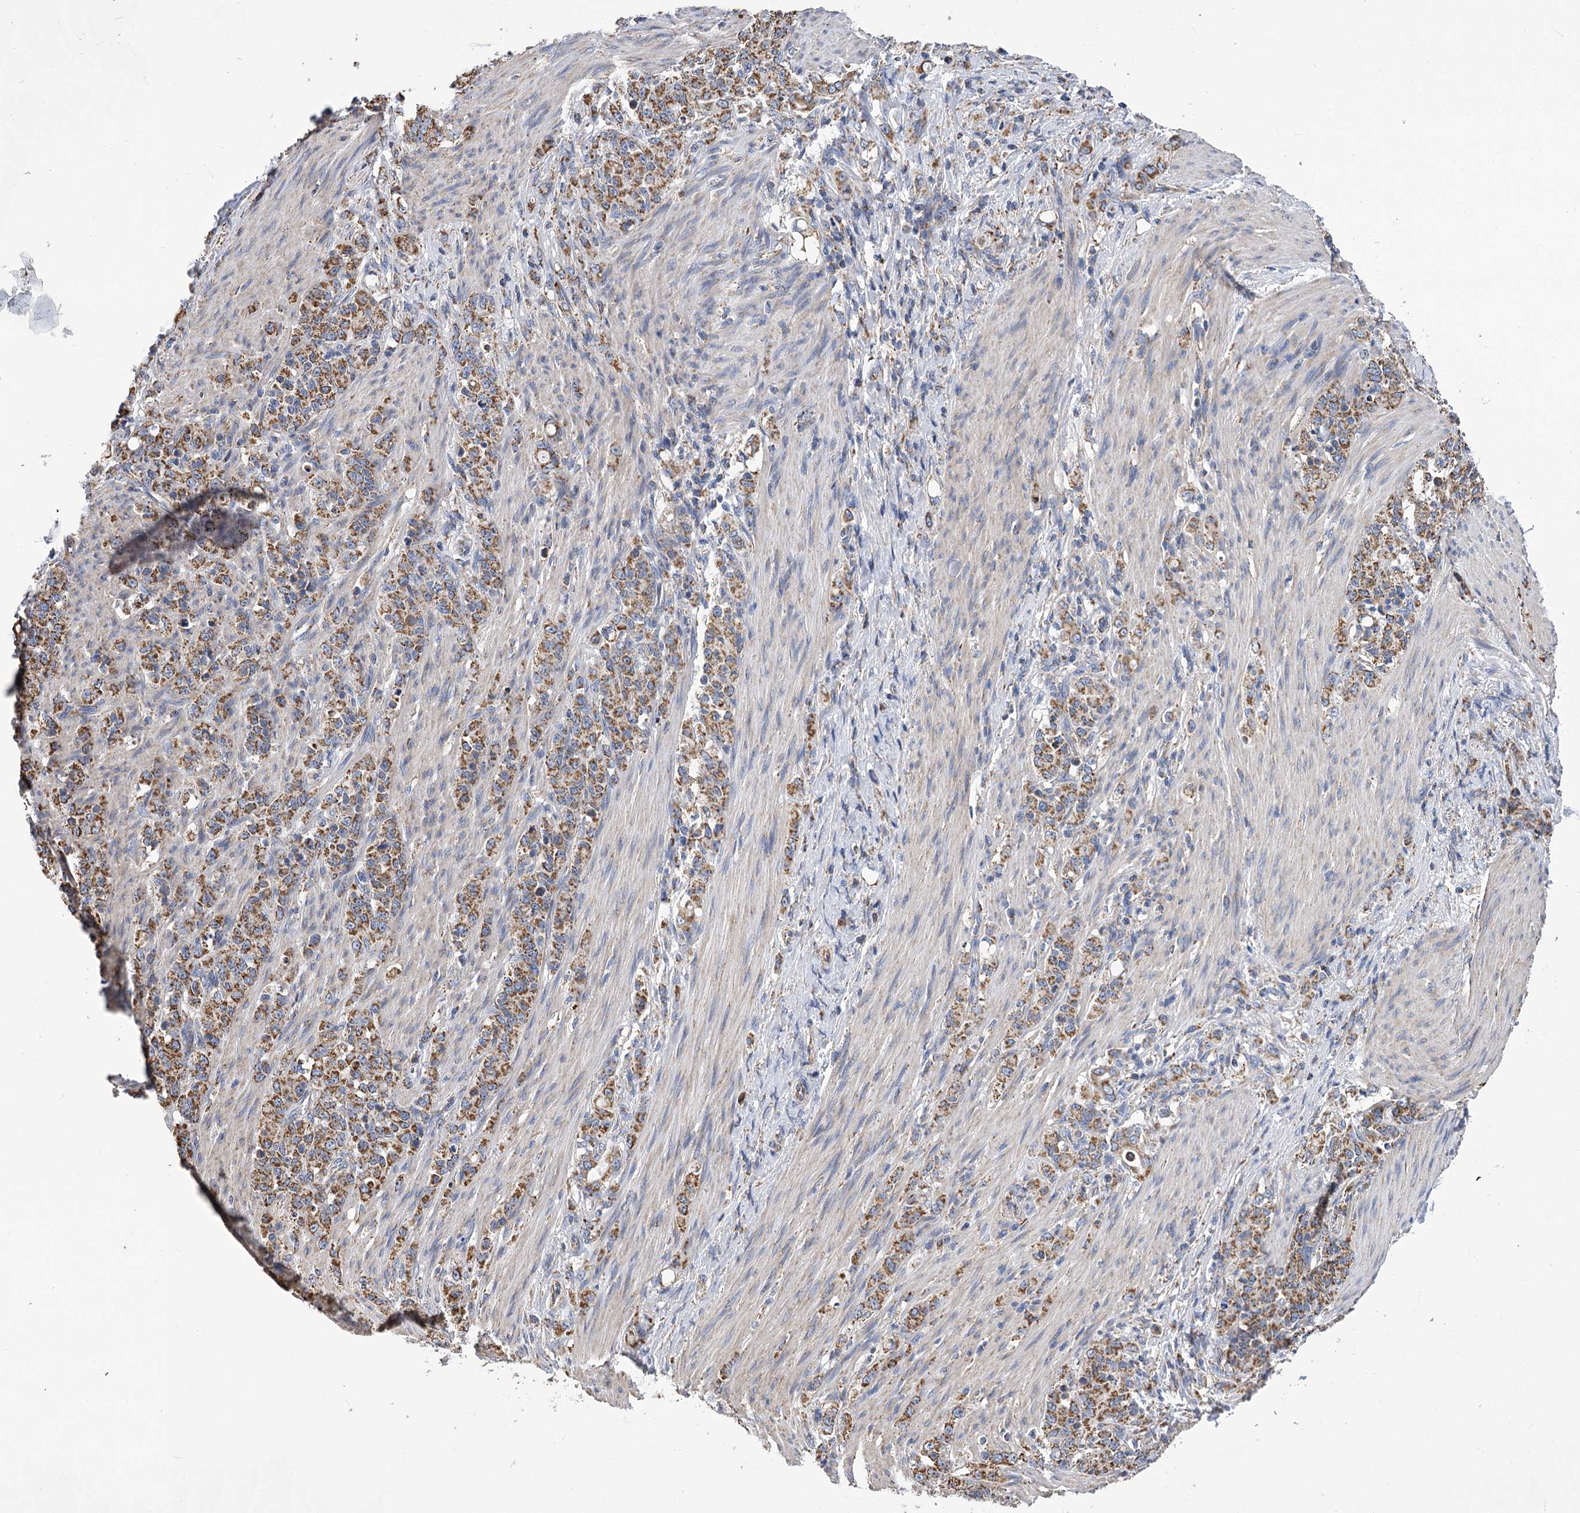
{"staining": {"intensity": "moderate", "quantity": ">75%", "location": "cytoplasmic/membranous"}, "tissue": "stomach cancer", "cell_type": "Tumor cells", "image_type": "cancer", "snomed": [{"axis": "morphology", "description": "Adenocarcinoma, NOS"}, {"axis": "topography", "description": "Stomach"}], "caption": "A photomicrograph of stomach cancer stained for a protein demonstrates moderate cytoplasmic/membranous brown staining in tumor cells.", "gene": "CCDC73", "patient": {"sex": "female", "age": 79}}